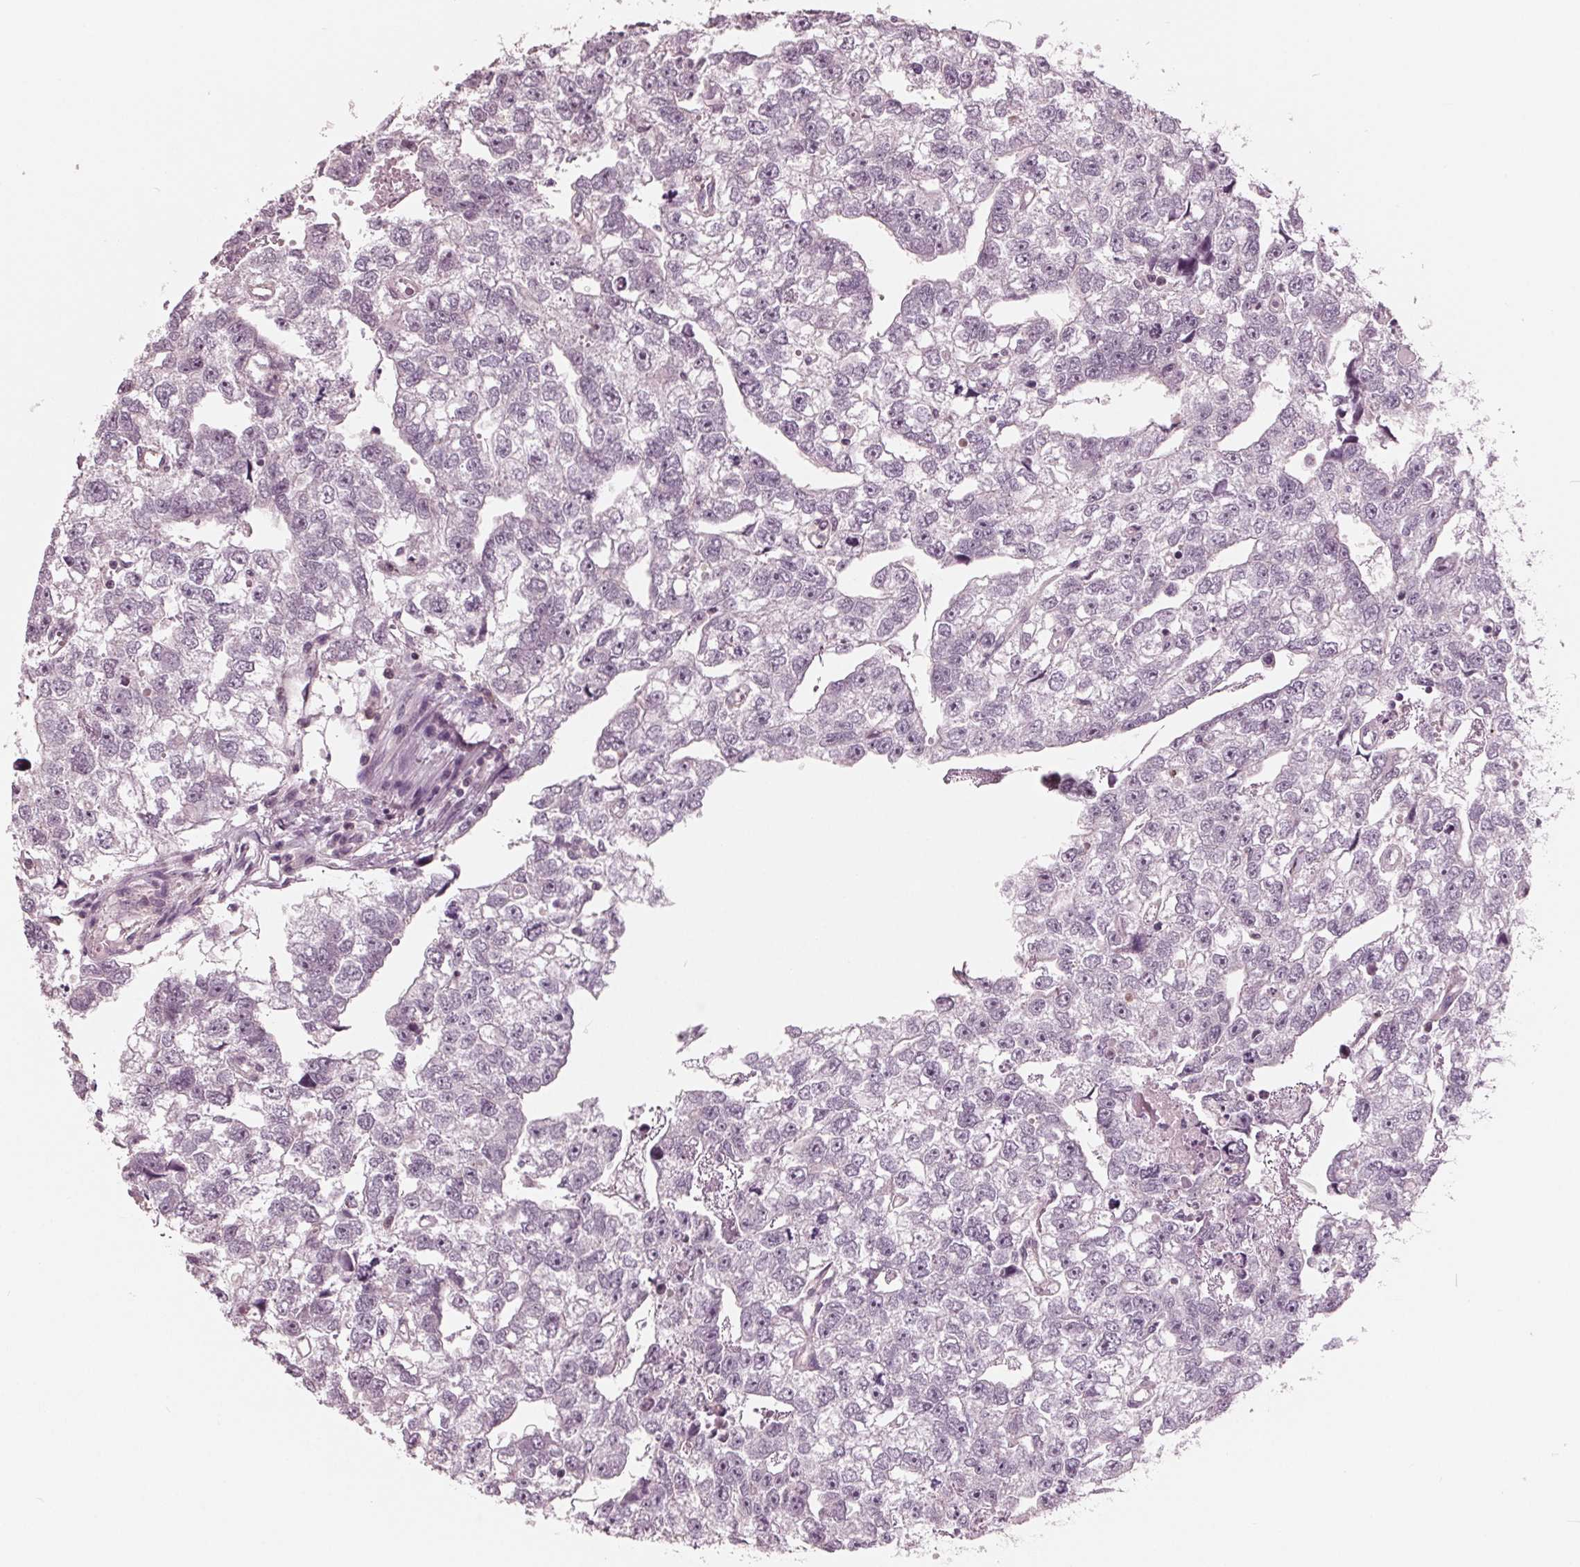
{"staining": {"intensity": "negative", "quantity": "none", "location": "none"}, "tissue": "testis cancer", "cell_type": "Tumor cells", "image_type": "cancer", "snomed": [{"axis": "morphology", "description": "Carcinoma, Embryonal, NOS"}, {"axis": "morphology", "description": "Teratoma, malignant, NOS"}, {"axis": "topography", "description": "Testis"}], "caption": "Immunohistochemistry histopathology image of neoplastic tissue: testis cancer stained with DAB reveals no significant protein staining in tumor cells.", "gene": "ING3", "patient": {"sex": "male", "age": 44}}